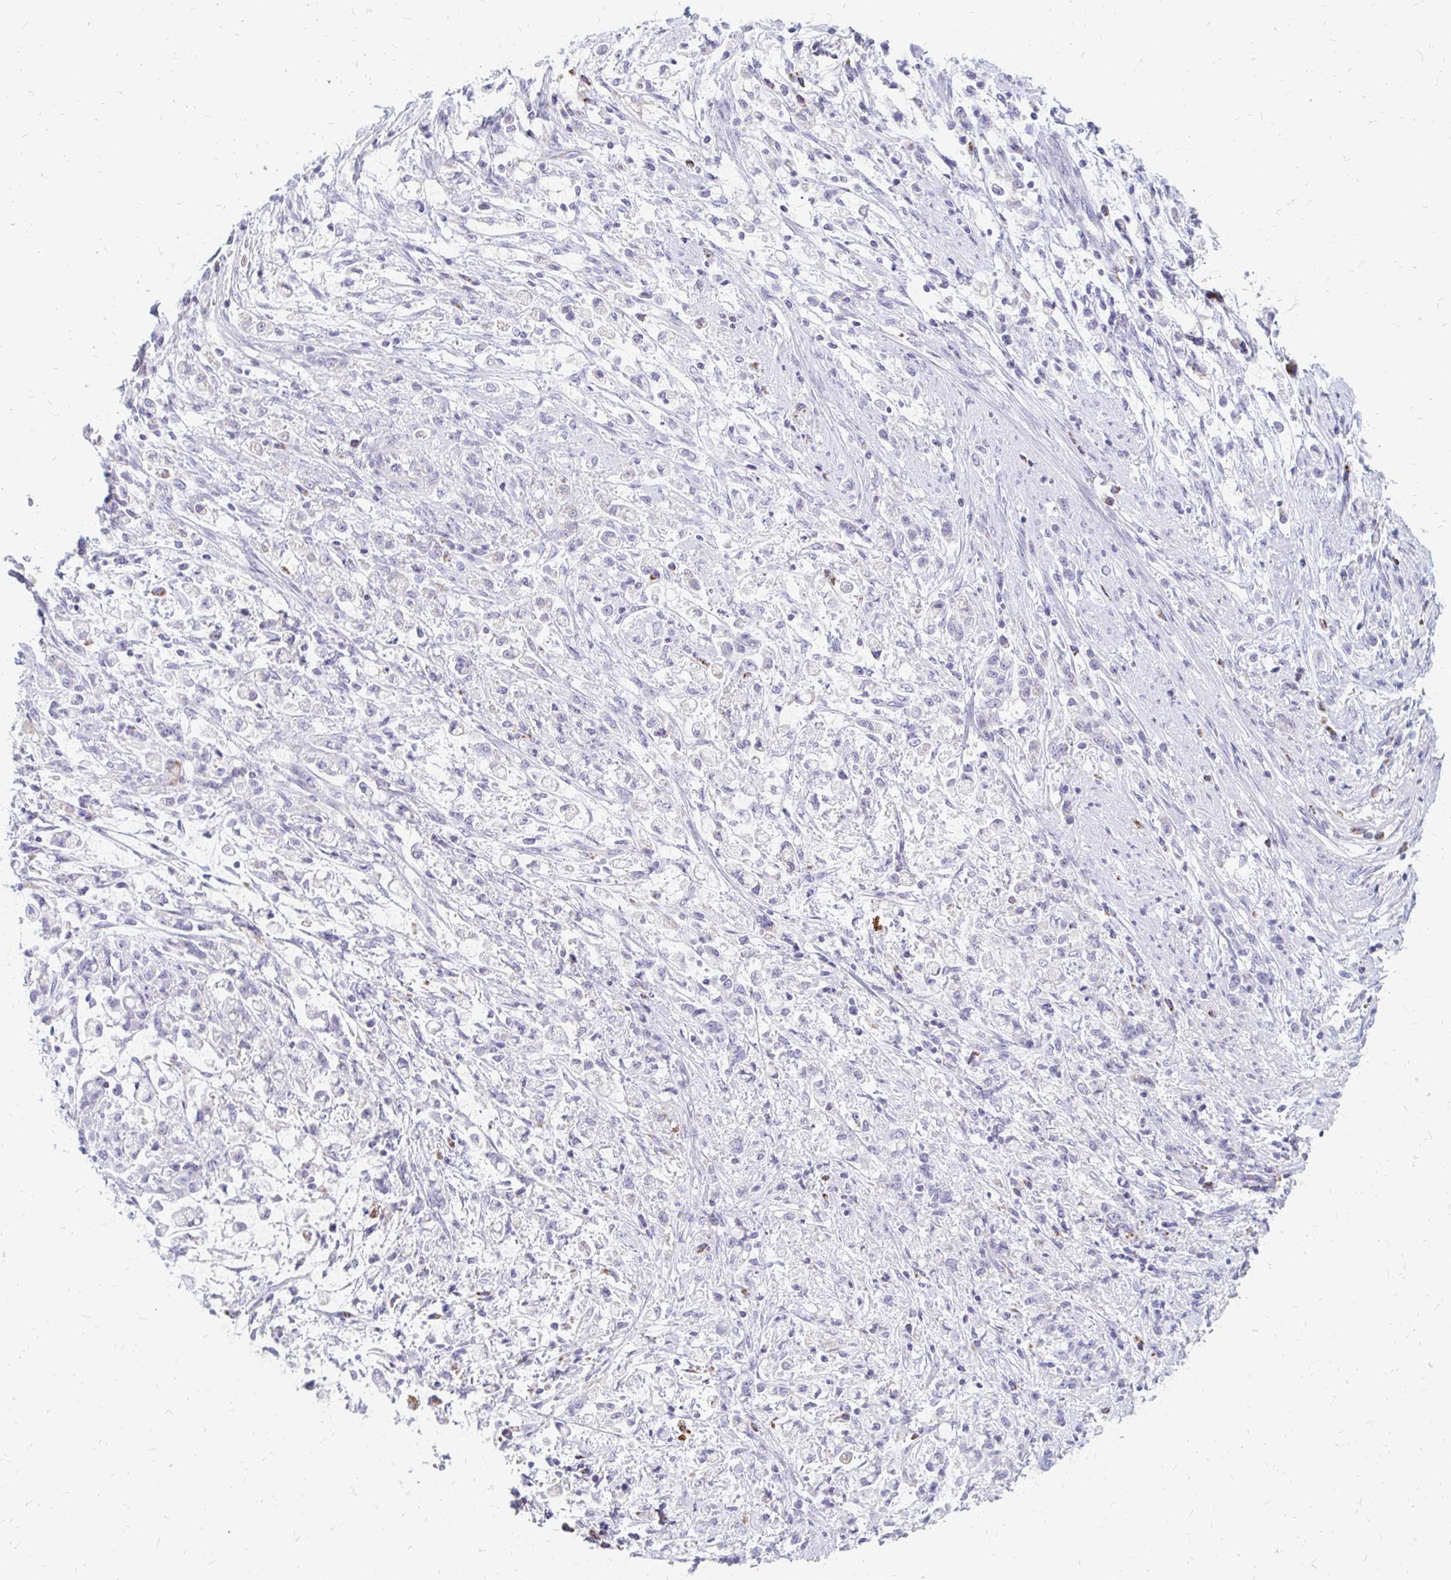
{"staining": {"intensity": "negative", "quantity": "none", "location": "none"}, "tissue": "stomach cancer", "cell_type": "Tumor cells", "image_type": "cancer", "snomed": [{"axis": "morphology", "description": "Adenocarcinoma, NOS"}, {"axis": "topography", "description": "Stomach"}], "caption": "A histopathology image of human stomach adenocarcinoma is negative for staining in tumor cells.", "gene": "OR10V1", "patient": {"sex": "female", "age": 60}}